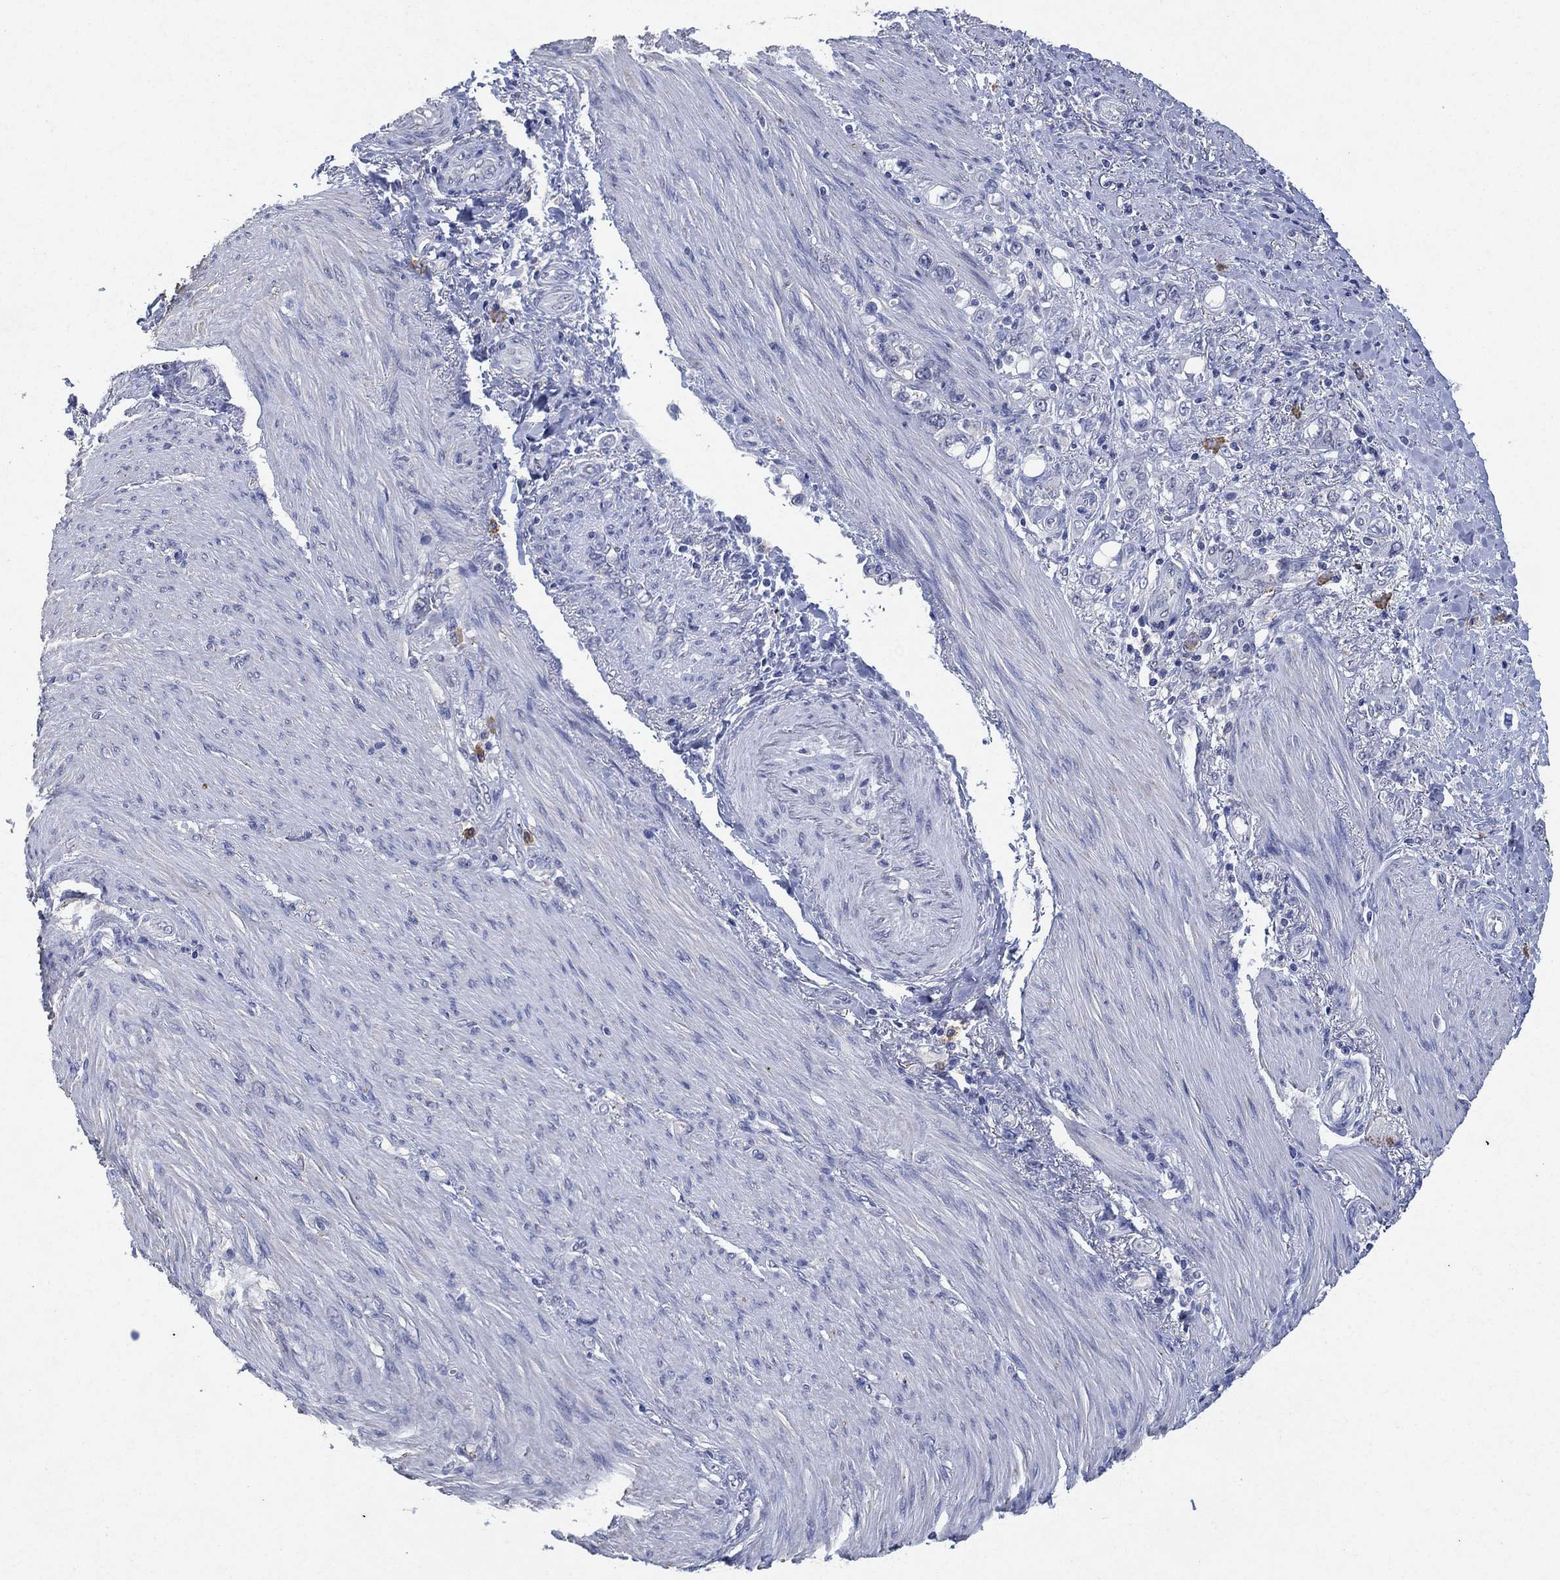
{"staining": {"intensity": "negative", "quantity": "none", "location": "none"}, "tissue": "stomach cancer", "cell_type": "Tumor cells", "image_type": "cancer", "snomed": [{"axis": "morphology", "description": "Normal tissue, NOS"}, {"axis": "morphology", "description": "Adenocarcinoma, NOS"}, {"axis": "topography", "description": "Stomach"}], "caption": "This is a image of immunohistochemistry (IHC) staining of stomach cancer (adenocarcinoma), which shows no staining in tumor cells.", "gene": "FSCN2", "patient": {"sex": "female", "age": 79}}